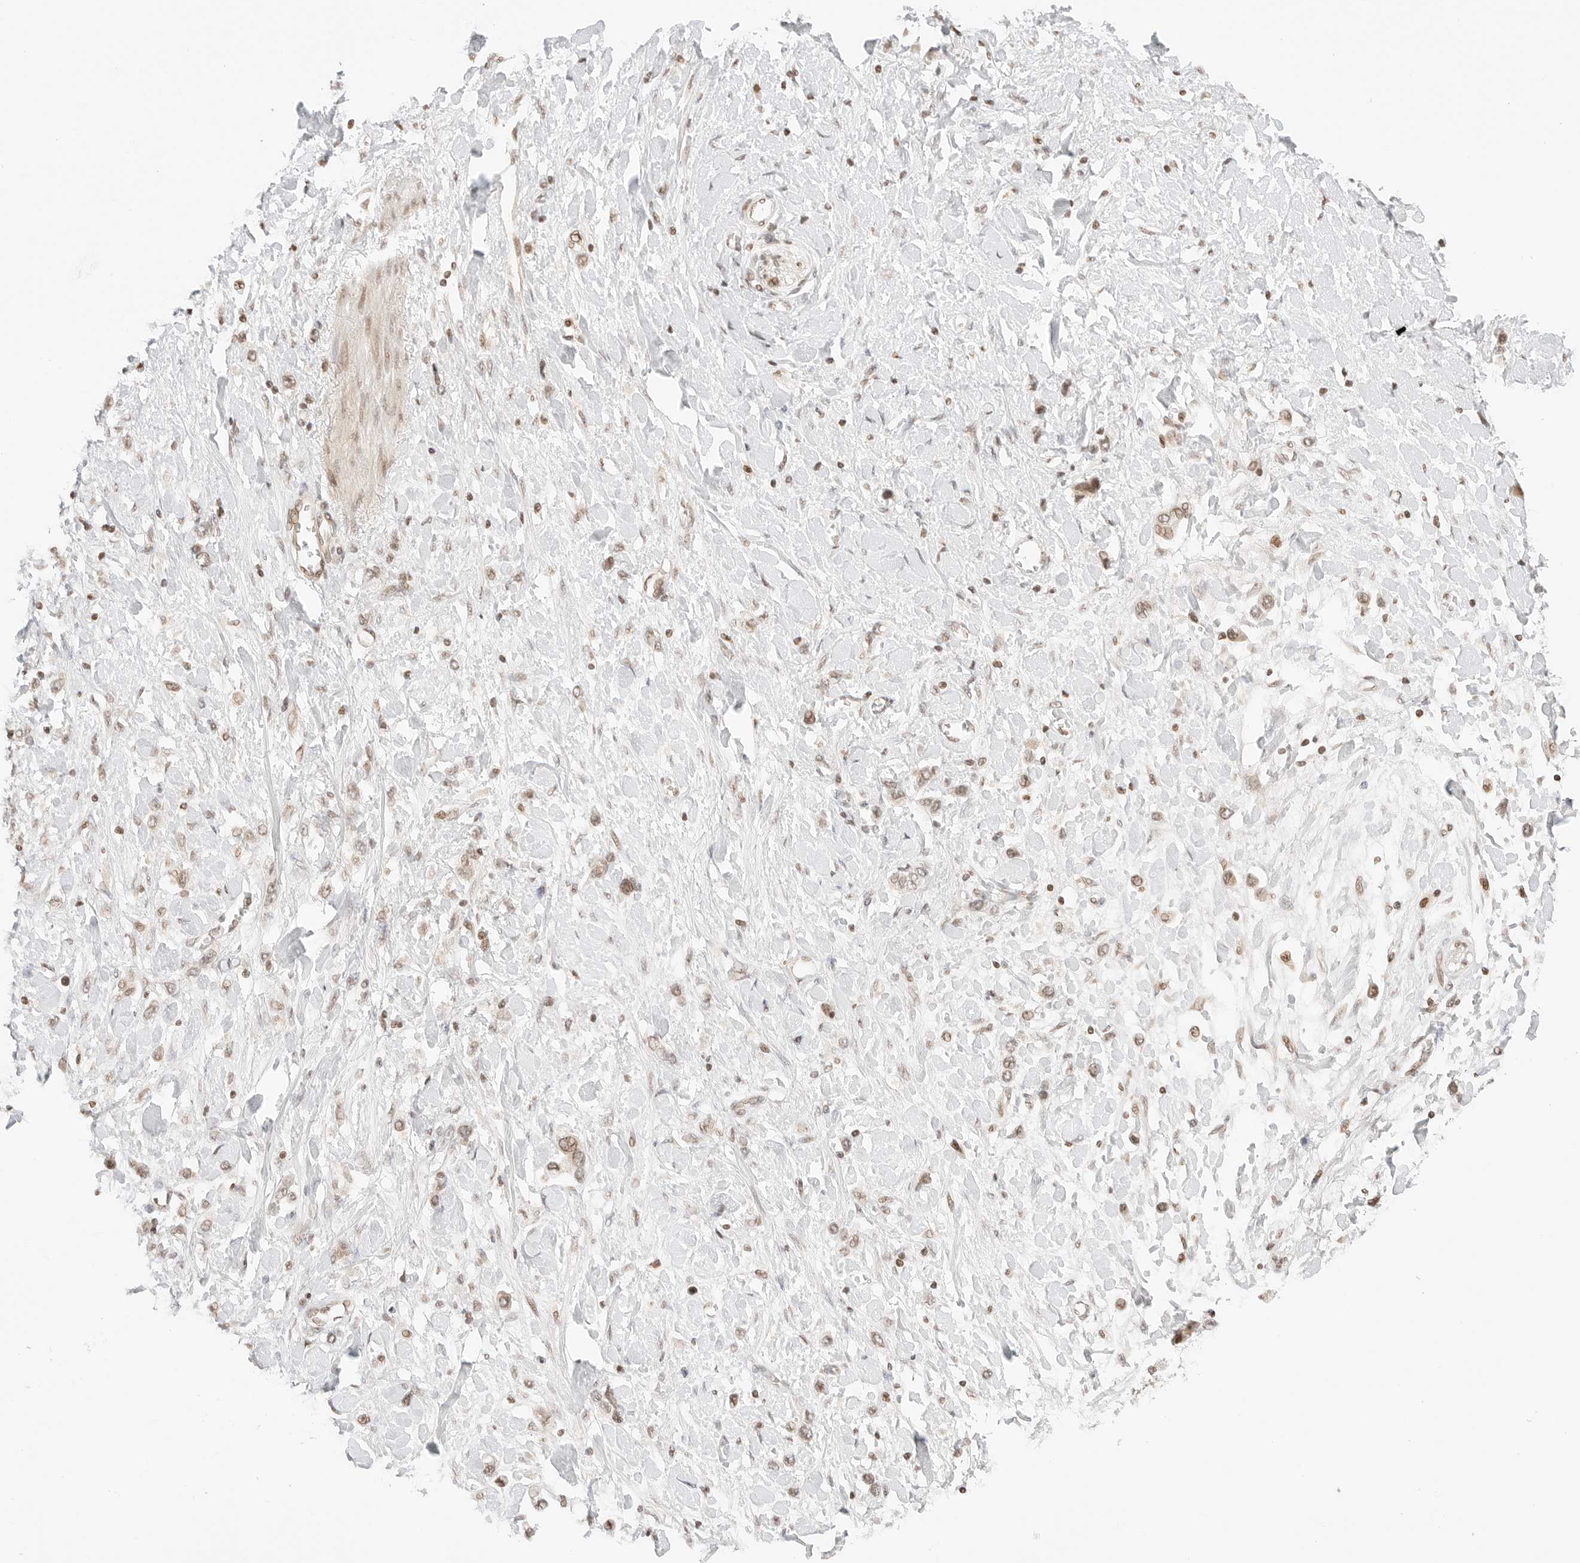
{"staining": {"intensity": "weak", "quantity": ">75%", "location": "nuclear"}, "tissue": "stomach cancer", "cell_type": "Tumor cells", "image_type": "cancer", "snomed": [{"axis": "morphology", "description": "Adenocarcinoma, NOS"}, {"axis": "topography", "description": "Stomach"}], "caption": "Protein staining of stomach cancer tissue exhibits weak nuclear positivity in about >75% of tumor cells.", "gene": "RPS6KL1", "patient": {"sex": "female", "age": 65}}